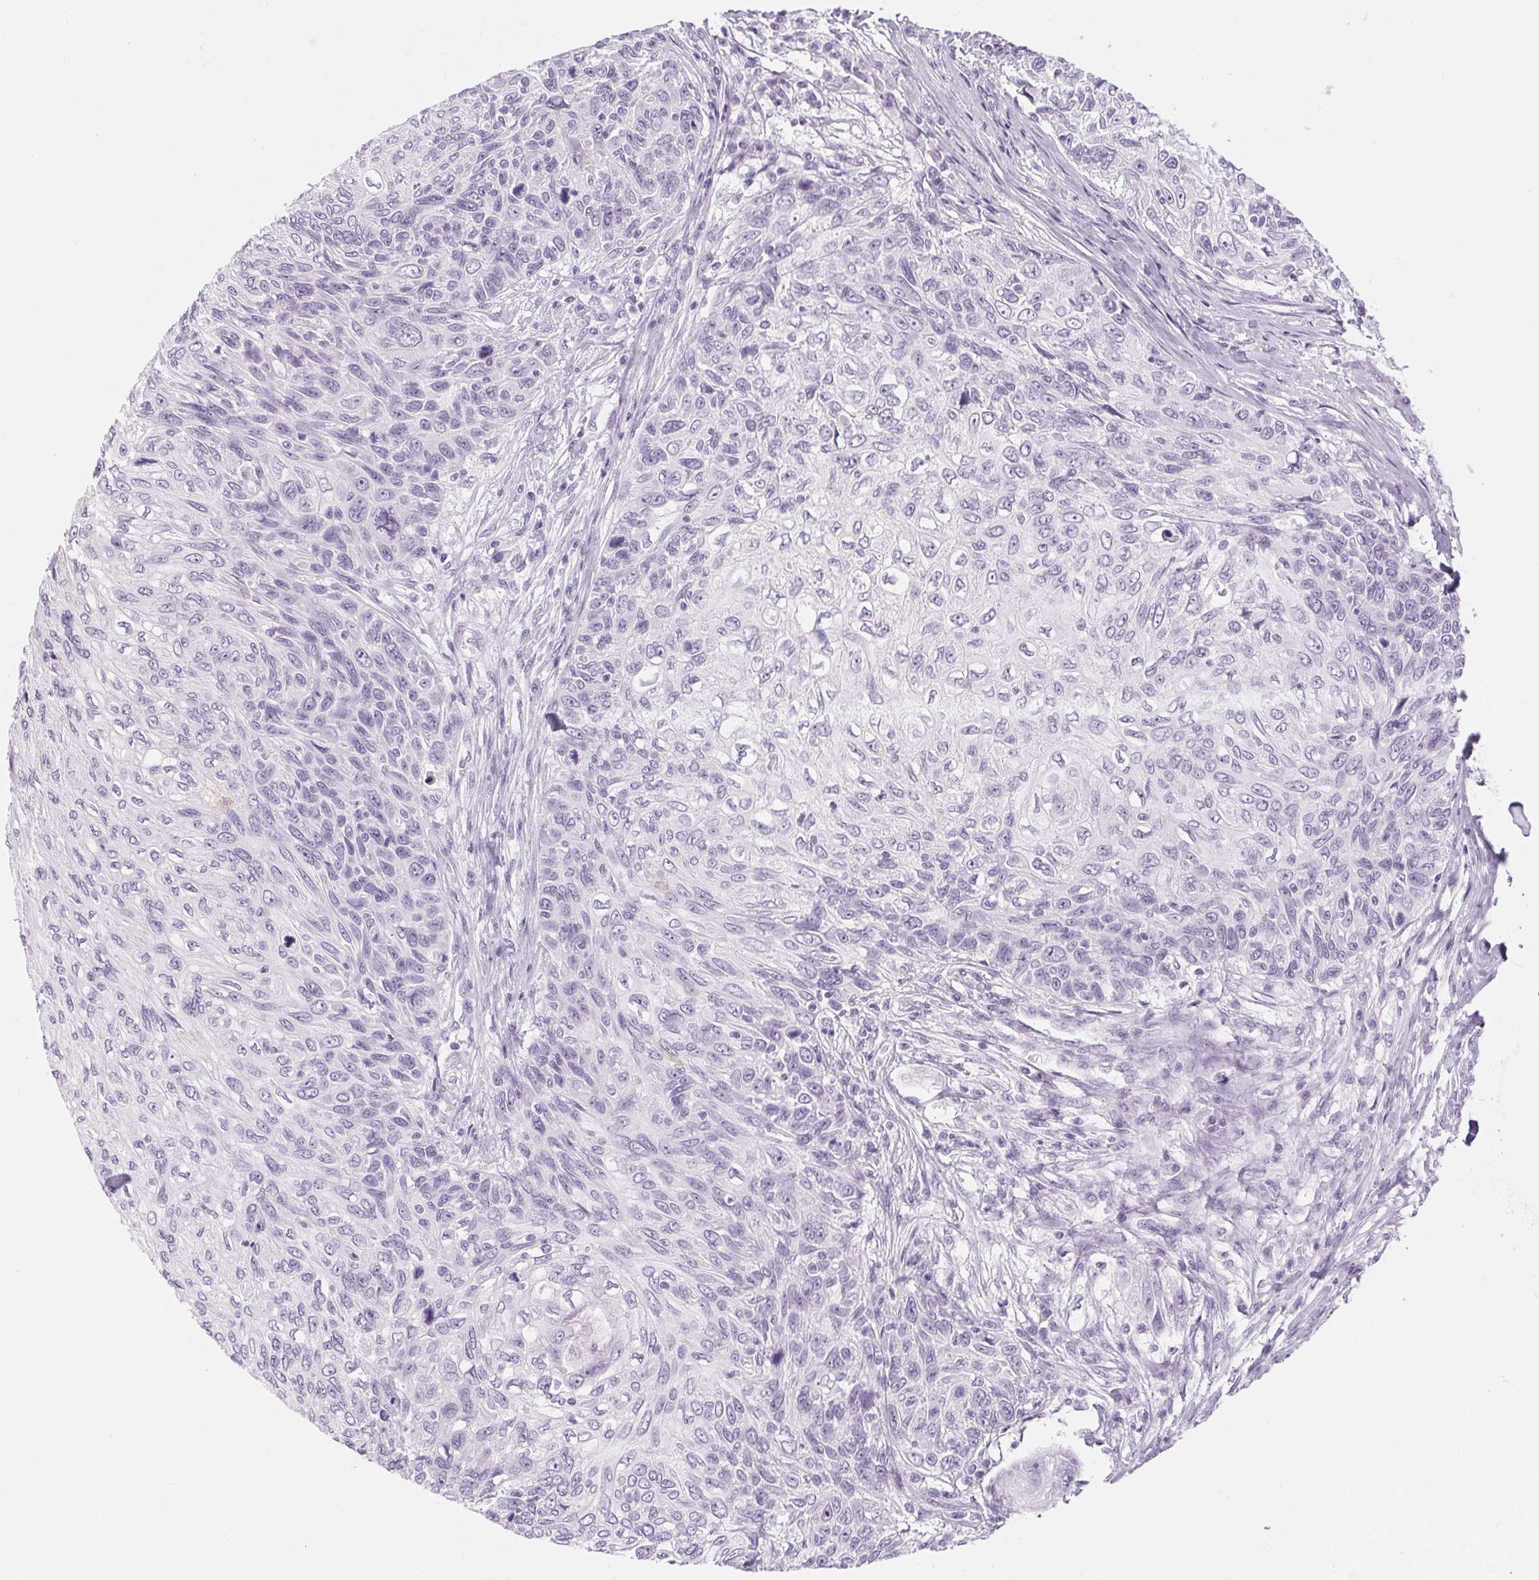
{"staining": {"intensity": "negative", "quantity": "none", "location": "none"}, "tissue": "skin cancer", "cell_type": "Tumor cells", "image_type": "cancer", "snomed": [{"axis": "morphology", "description": "Squamous cell carcinoma, NOS"}, {"axis": "topography", "description": "Skin"}], "caption": "The IHC micrograph has no significant expression in tumor cells of skin squamous cell carcinoma tissue.", "gene": "RPTN", "patient": {"sex": "male", "age": 92}}